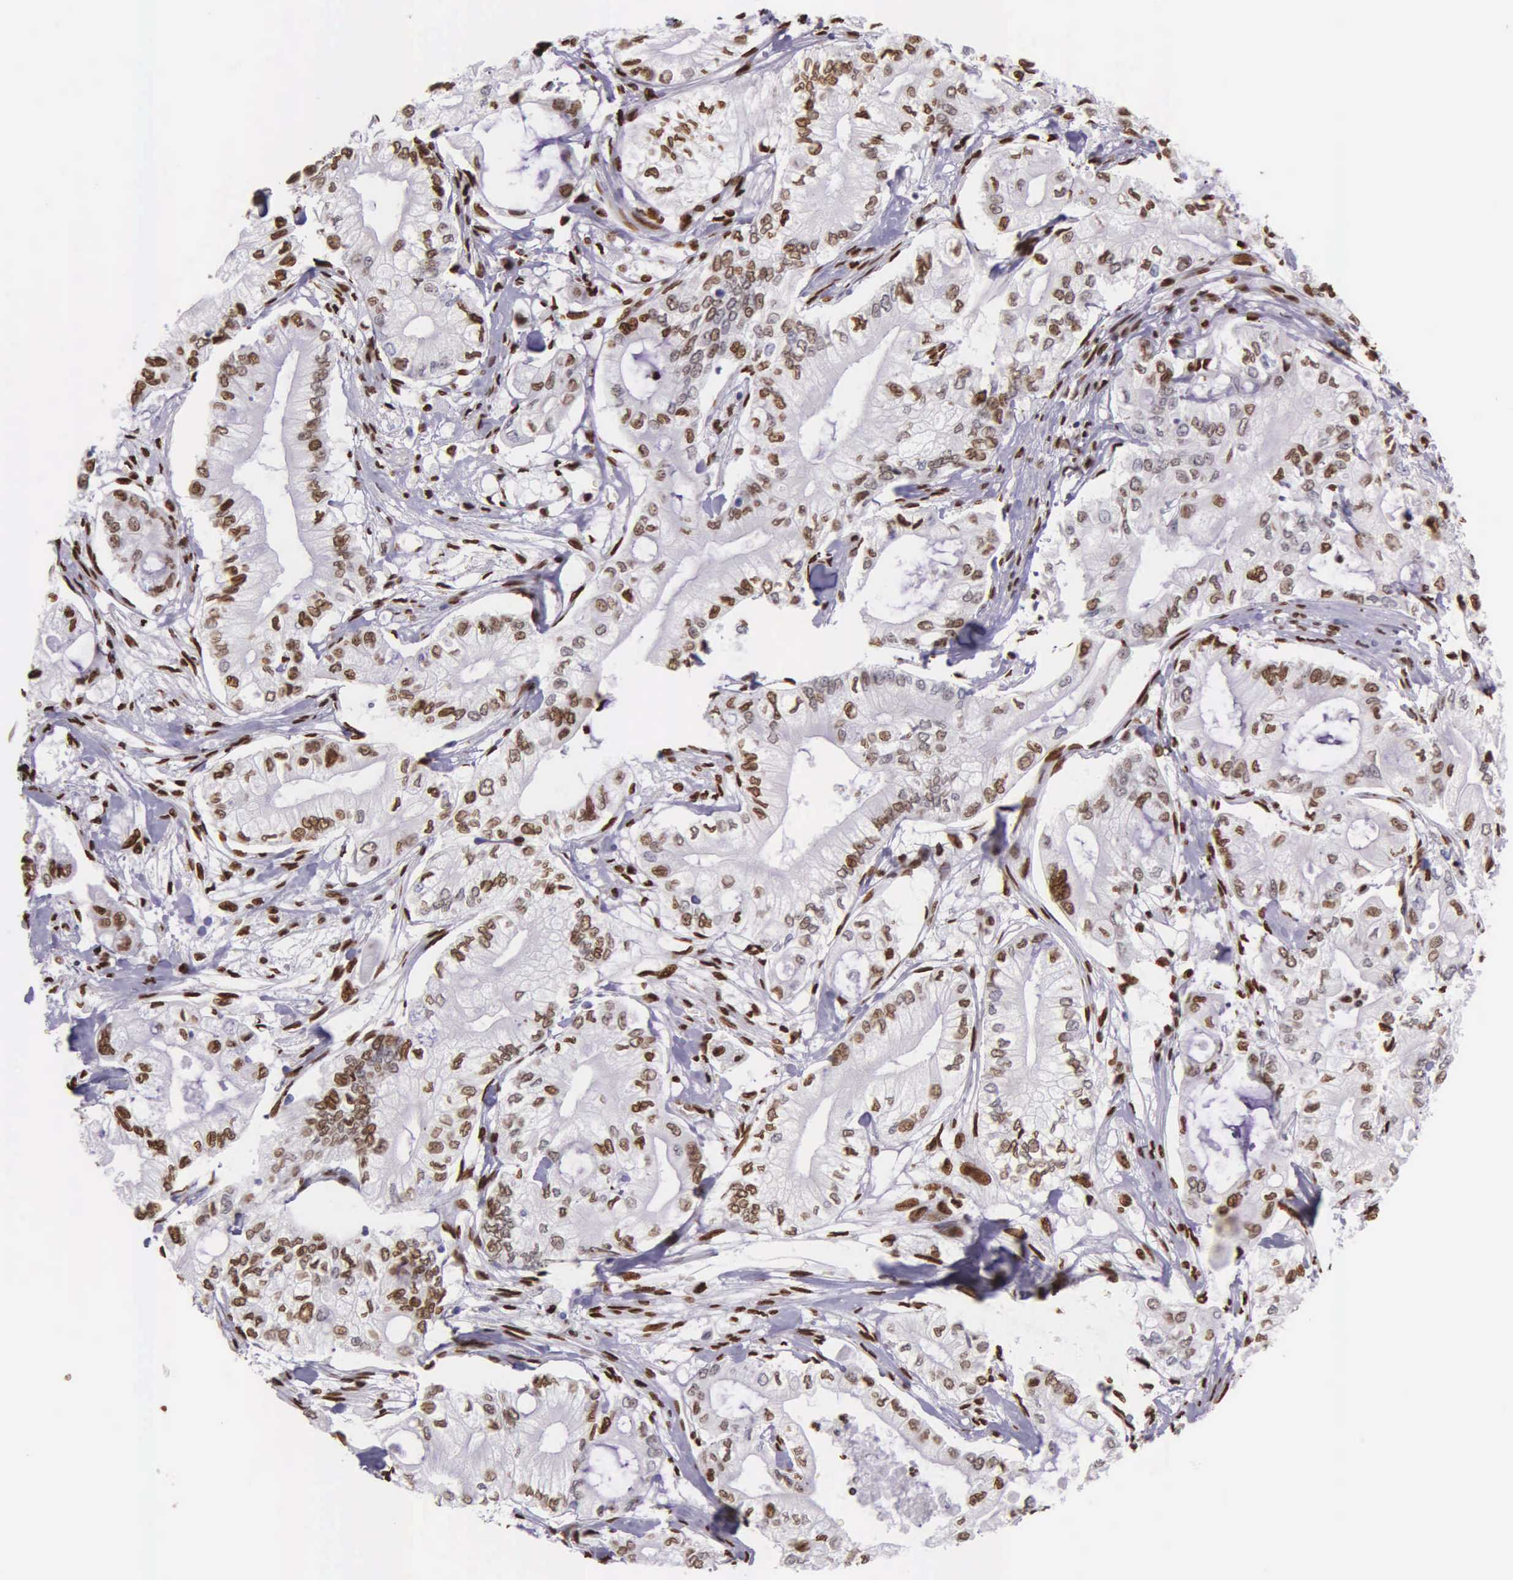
{"staining": {"intensity": "strong", "quantity": ">75%", "location": "nuclear"}, "tissue": "pancreatic cancer", "cell_type": "Tumor cells", "image_type": "cancer", "snomed": [{"axis": "morphology", "description": "Adenocarcinoma, NOS"}, {"axis": "topography", "description": "Pancreas"}], "caption": "The photomicrograph exhibits immunohistochemical staining of pancreatic adenocarcinoma. There is strong nuclear expression is seen in approximately >75% of tumor cells.", "gene": "H1-0", "patient": {"sex": "male", "age": 79}}